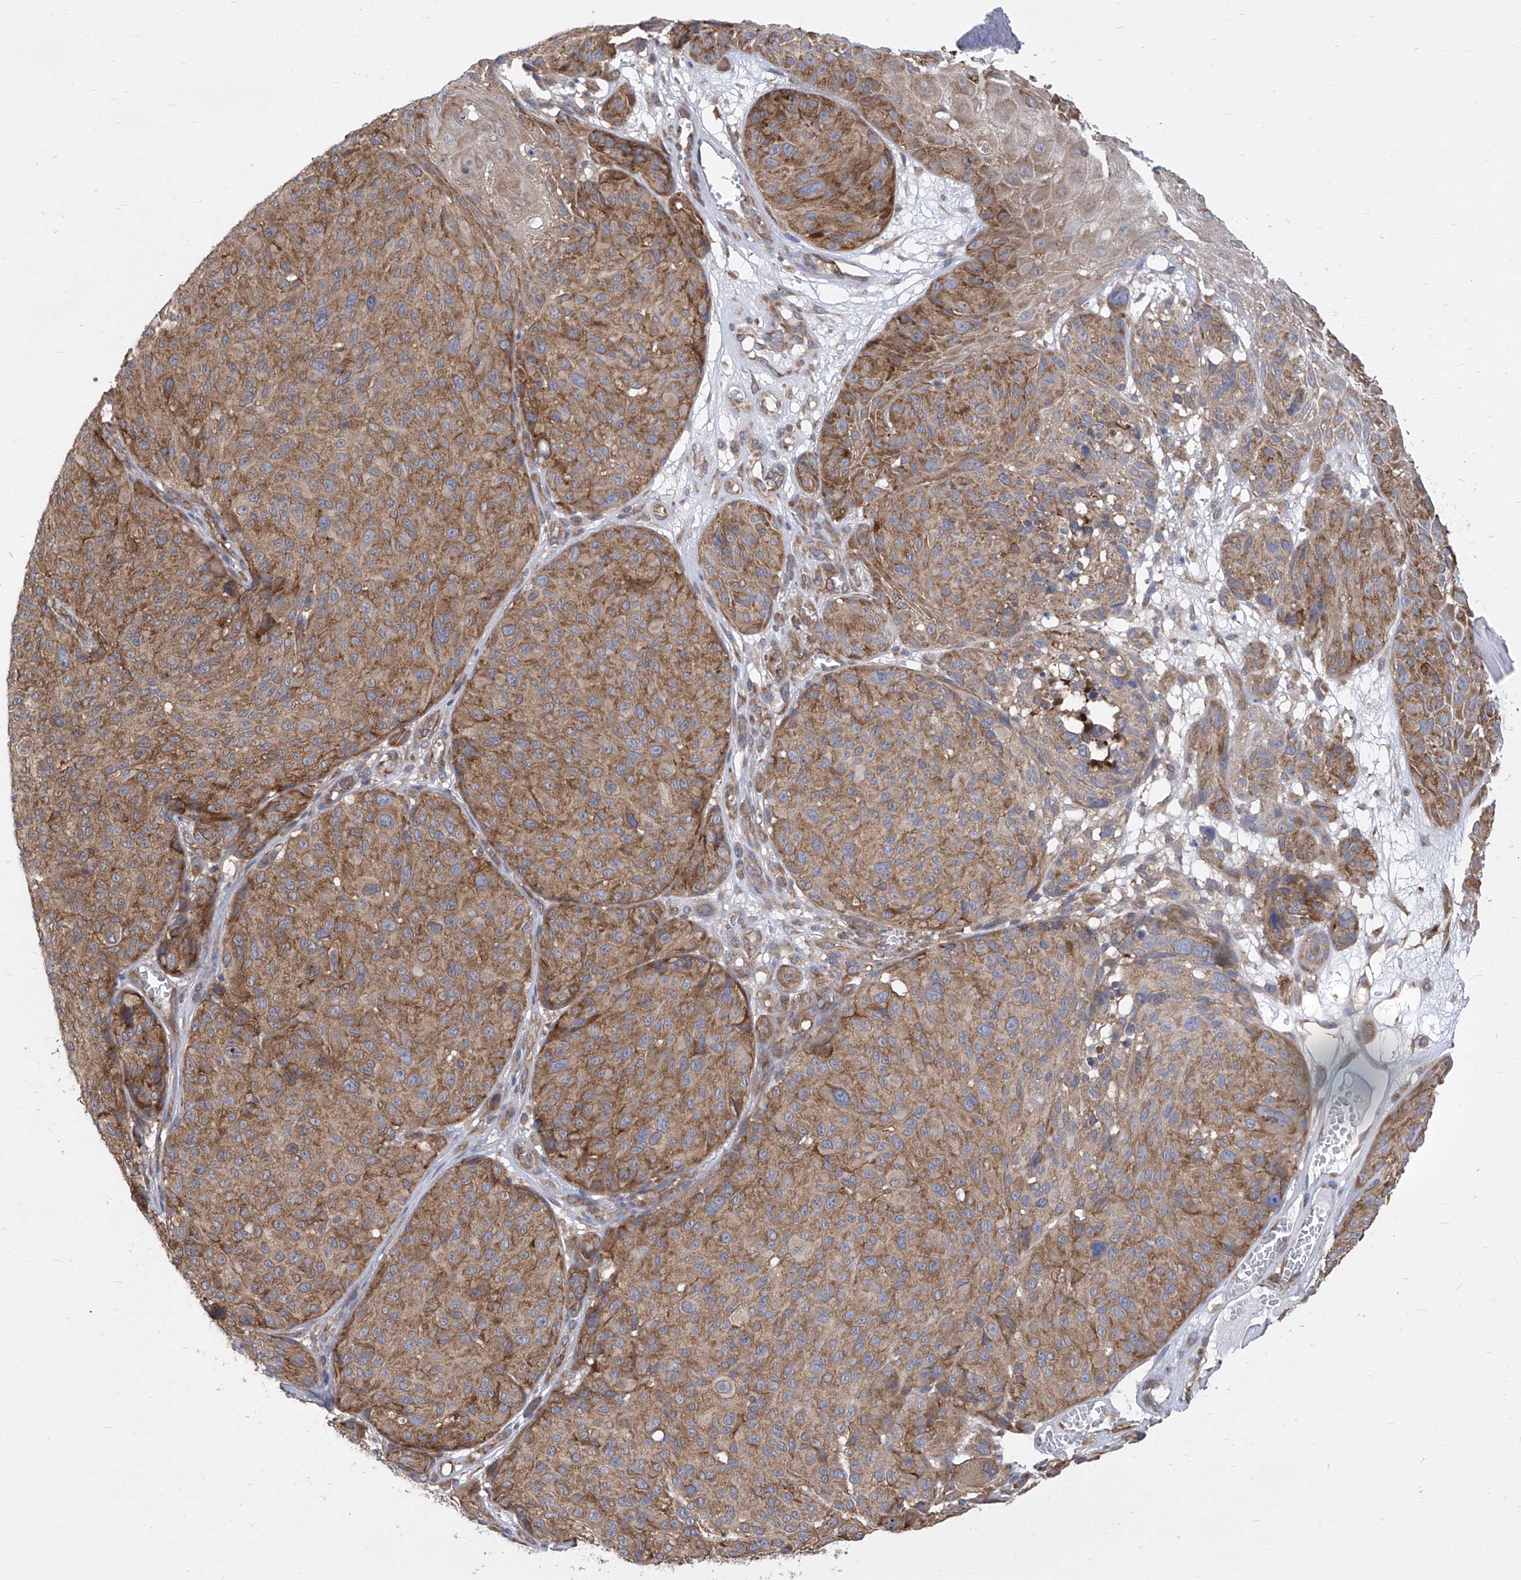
{"staining": {"intensity": "moderate", "quantity": ">75%", "location": "cytoplasmic/membranous"}, "tissue": "melanoma", "cell_type": "Tumor cells", "image_type": "cancer", "snomed": [{"axis": "morphology", "description": "Malignant melanoma, NOS"}, {"axis": "topography", "description": "Skin"}], "caption": "Immunohistochemical staining of melanoma demonstrates medium levels of moderate cytoplasmic/membranous expression in about >75% of tumor cells.", "gene": "EIF3M", "patient": {"sex": "male", "age": 83}}